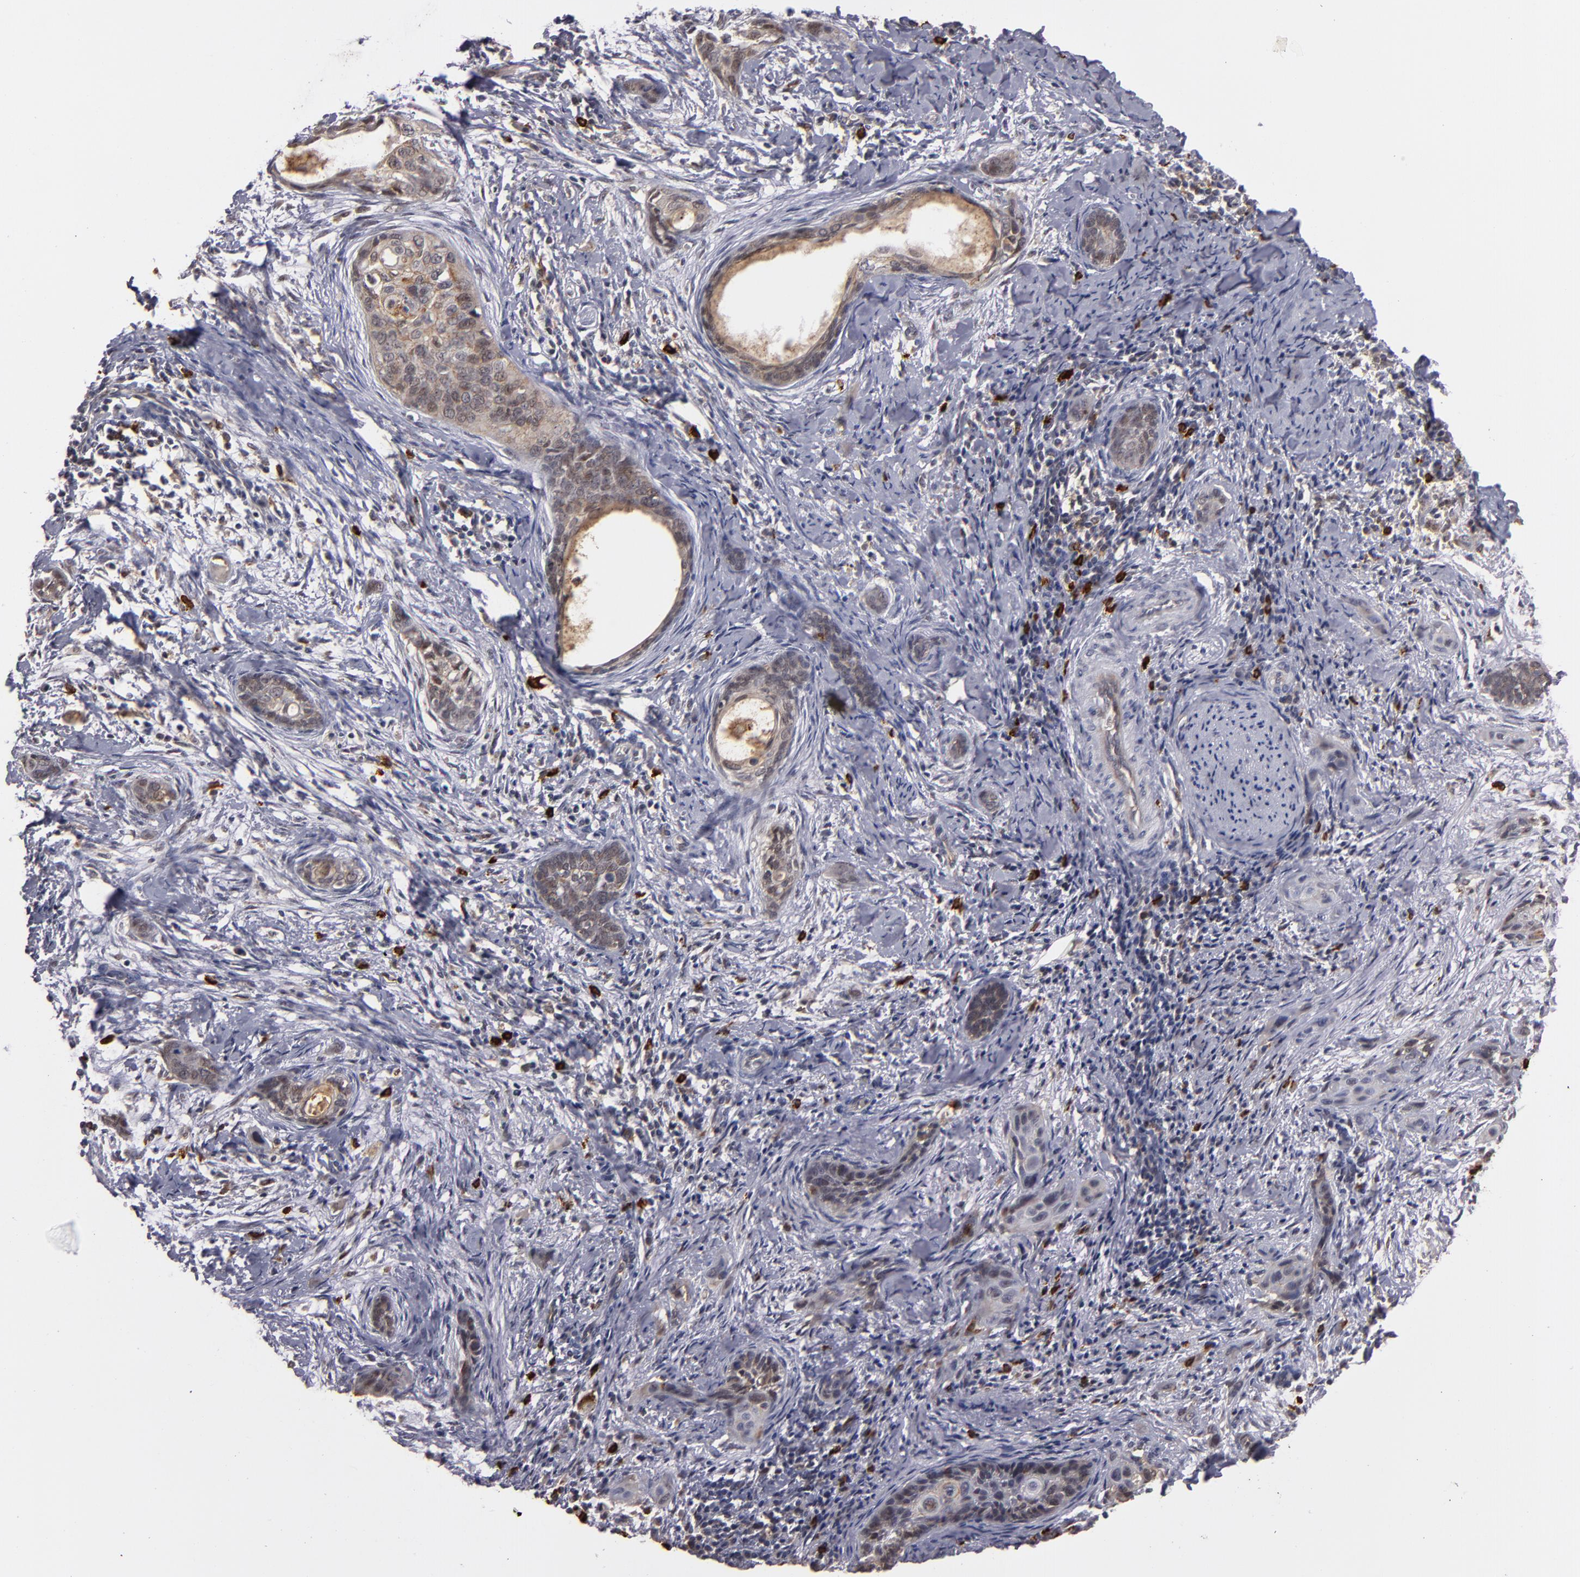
{"staining": {"intensity": "weak", "quantity": ">75%", "location": "cytoplasmic/membranous,nuclear"}, "tissue": "cervical cancer", "cell_type": "Tumor cells", "image_type": "cancer", "snomed": [{"axis": "morphology", "description": "Squamous cell carcinoma, NOS"}, {"axis": "topography", "description": "Cervix"}], "caption": "Immunohistochemistry of squamous cell carcinoma (cervical) shows low levels of weak cytoplasmic/membranous and nuclear staining in about >75% of tumor cells.", "gene": "STX3", "patient": {"sex": "female", "age": 33}}